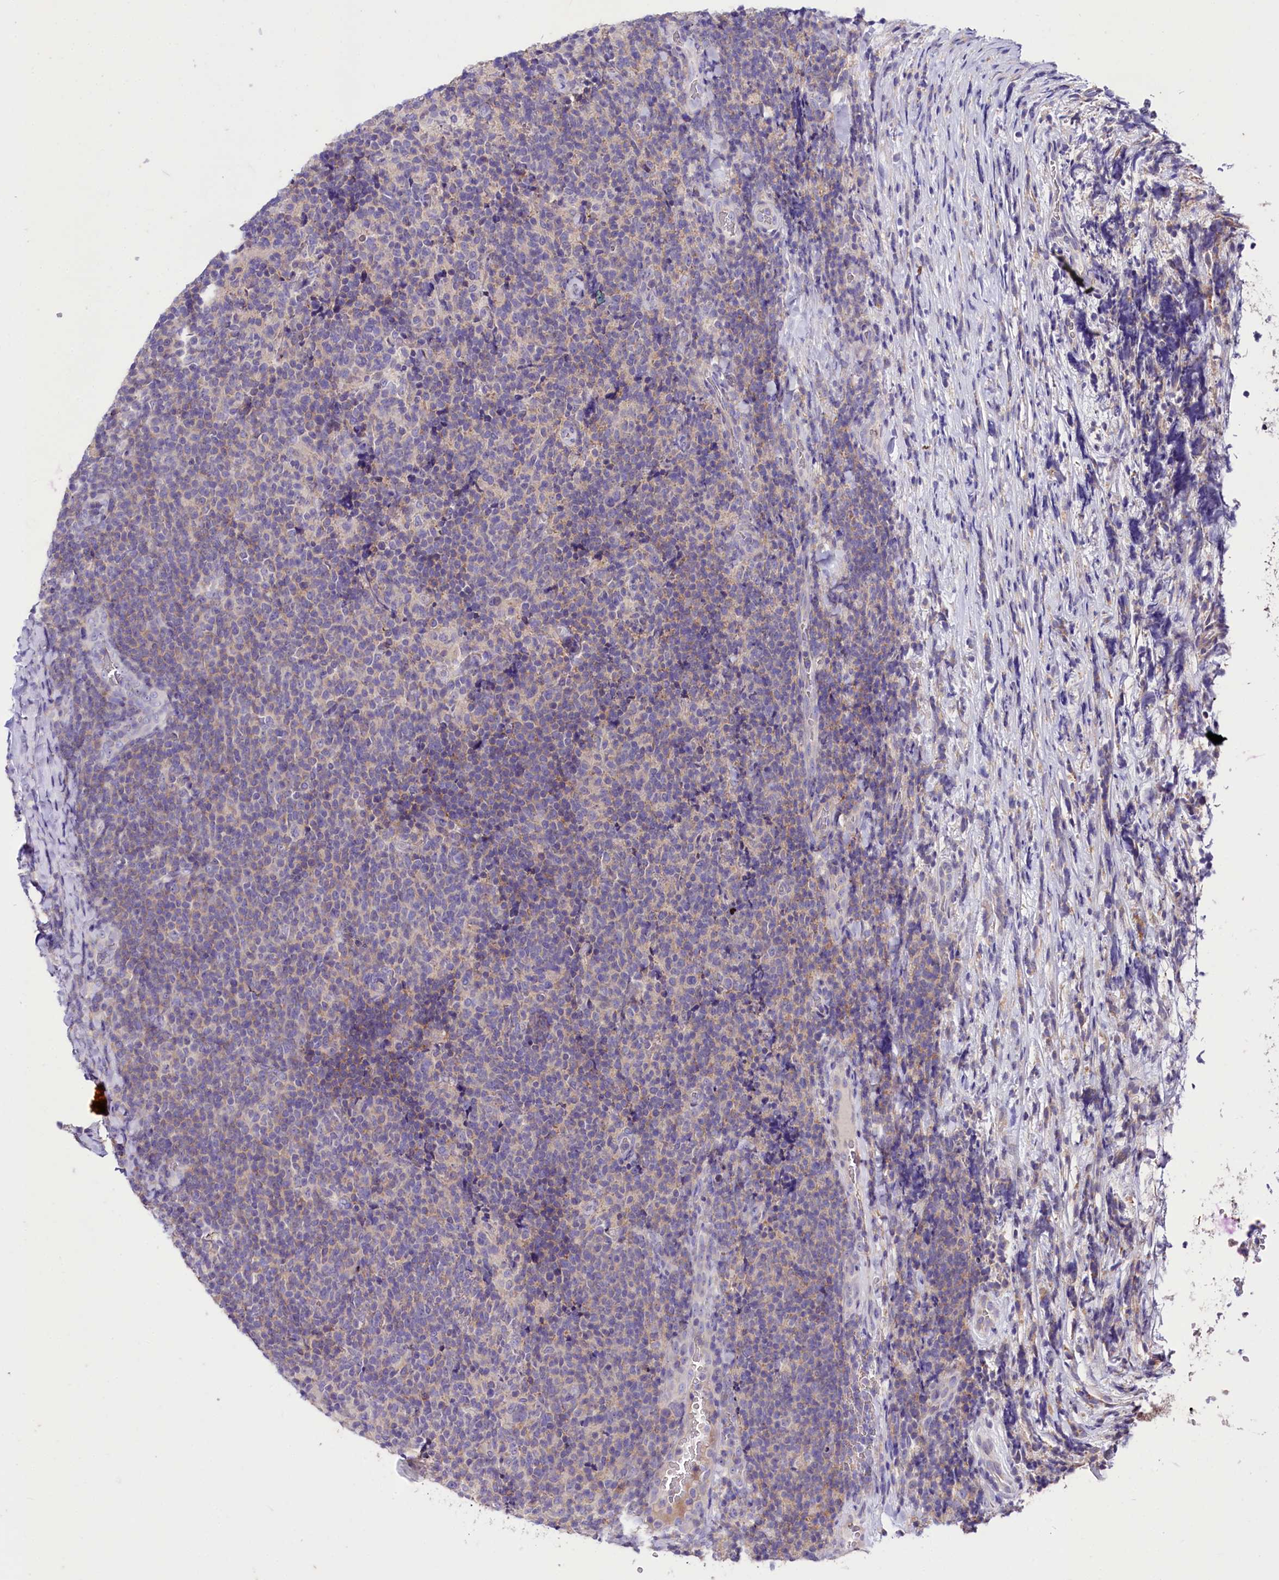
{"staining": {"intensity": "negative", "quantity": "none", "location": "none"}, "tissue": "lymphoma", "cell_type": "Tumor cells", "image_type": "cancer", "snomed": [{"axis": "morphology", "description": "Malignant lymphoma, non-Hodgkin's type, Low grade"}, {"axis": "topography", "description": "Lymph node"}], "caption": "The immunohistochemistry (IHC) micrograph has no significant expression in tumor cells of lymphoma tissue. Nuclei are stained in blue.", "gene": "ABHD5", "patient": {"sex": "male", "age": 66}}